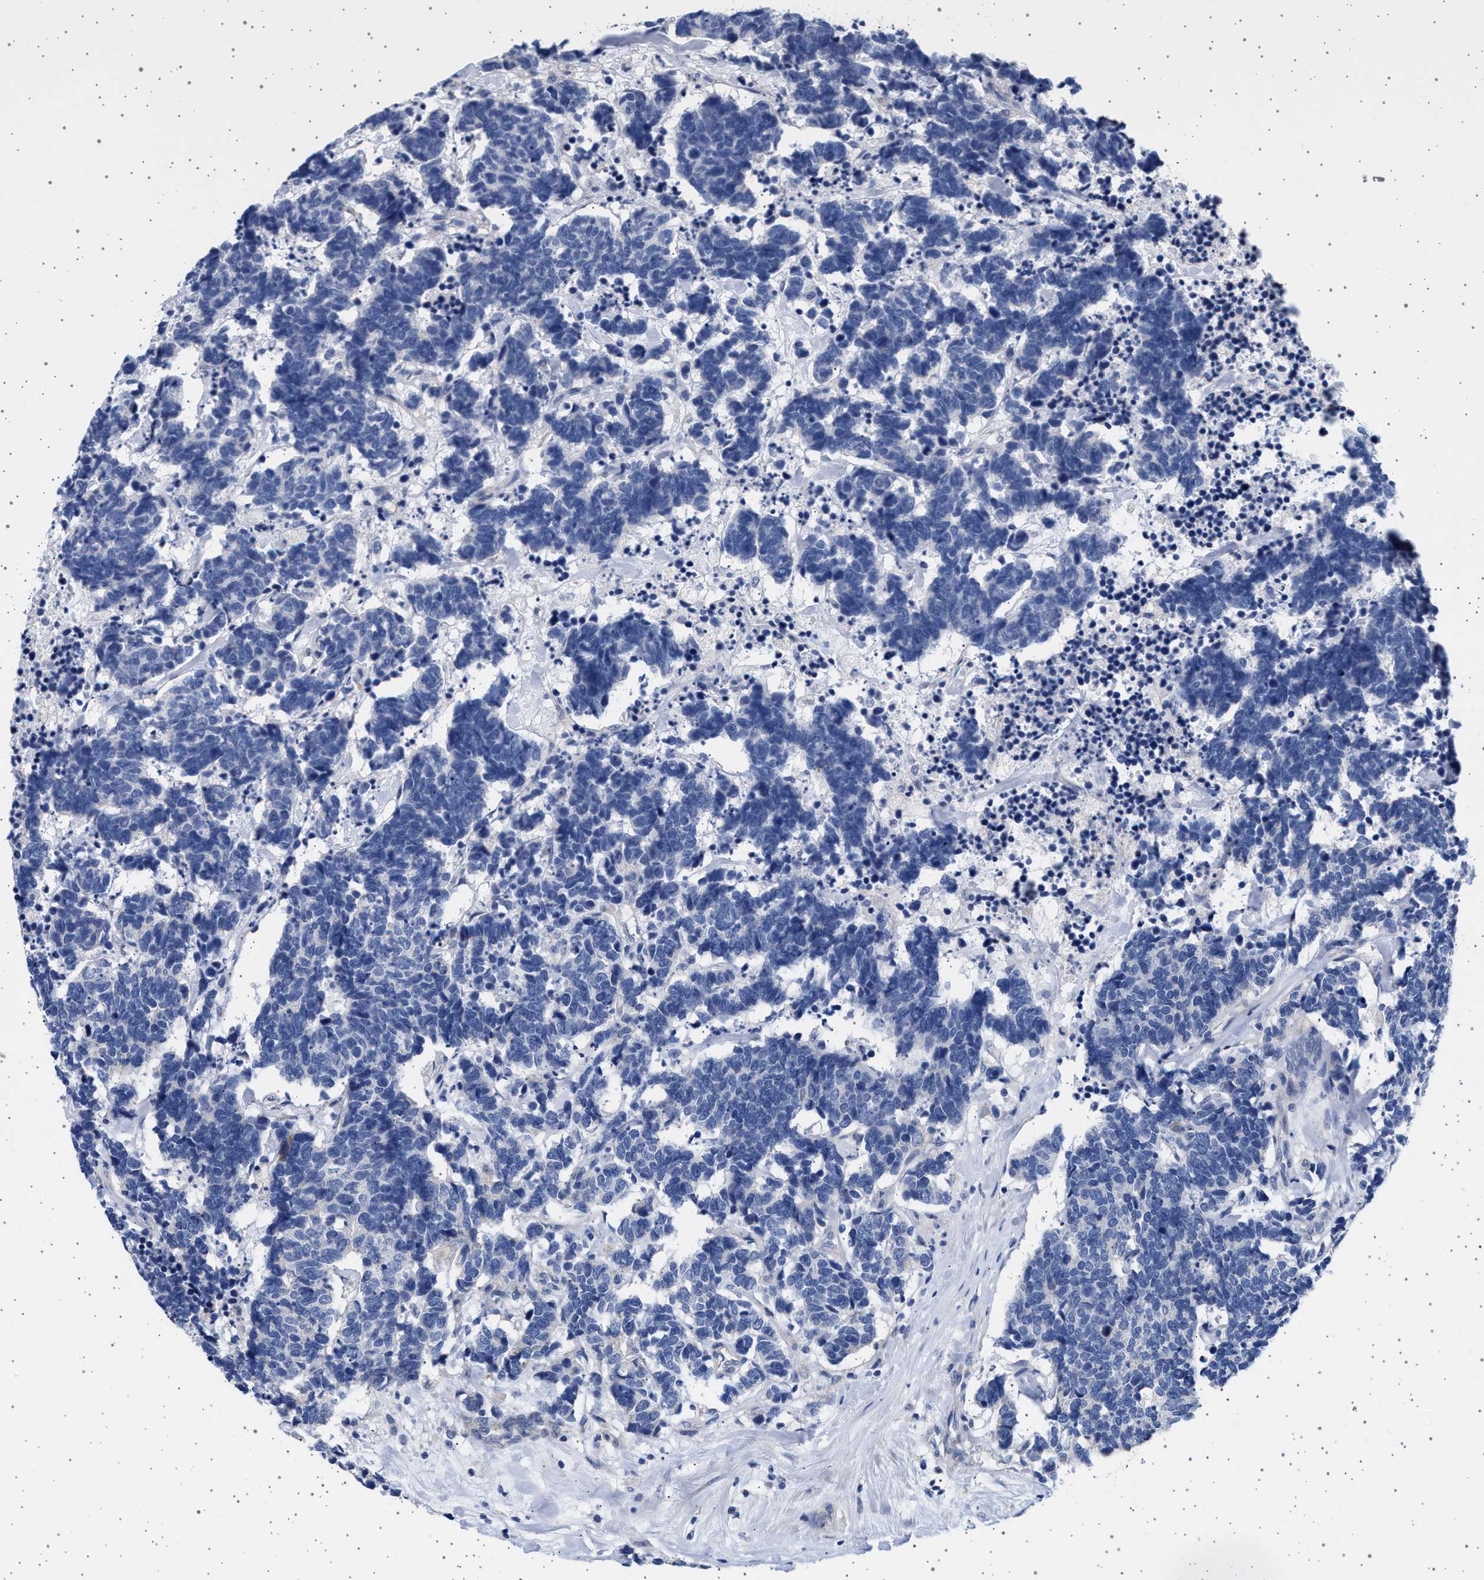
{"staining": {"intensity": "negative", "quantity": "none", "location": "none"}, "tissue": "carcinoid", "cell_type": "Tumor cells", "image_type": "cancer", "snomed": [{"axis": "morphology", "description": "Carcinoma, NOS"}, {"axis": "morphology", "description": "Carcinoid, malignant, NOS"}, {"axis": "topography", "description": "Urinary bladder"}], "caption": "Carcinoma was stained to show a protein in brown. There is no significant positivity in tumor cells.", "gene": "TRMT10B", "patient": {"sex": "male", "age": 57}}